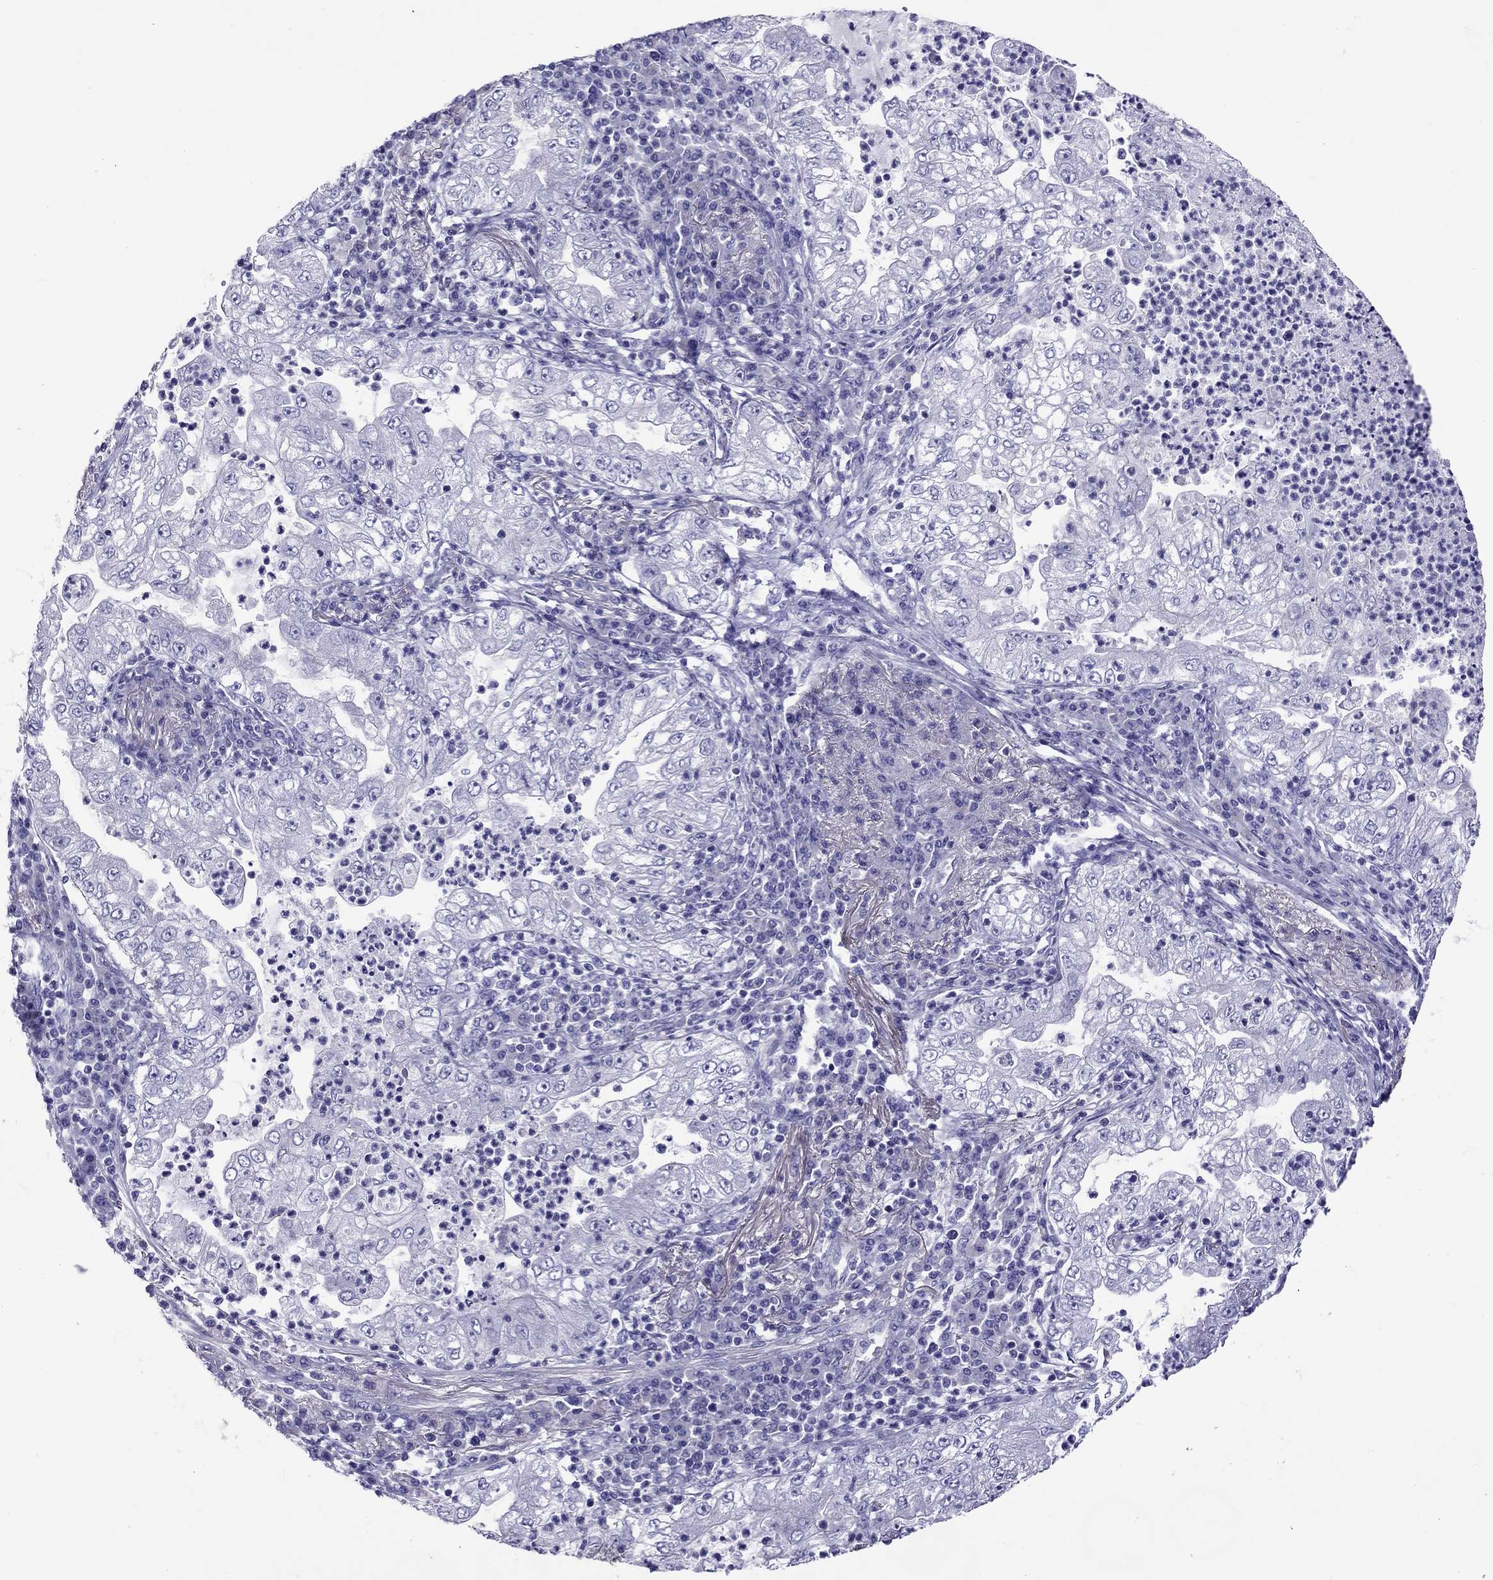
{"staining": {"intensity": "negative", "quantity": "none", "location": "none"}, "tissue": "lung cancer", "cell_type": "Tumor cells", "image_type": "cancer", "snomed": [{"axis": "morphology", "description": "Adenocarcinoma, NOS"}, {"axis": "topography", "description": "Lung"}], "caption": "A histopathology image of lung cancer stained for a protein shows no brown staining in tumor cells. The staining is performed using DAB (3,3'-diaminobenzidine) brown chromogen with nuclei counter-stained in using hematoxylin.", "gene": "MYL11", "patient": {"sex": "female", "age": 73}}